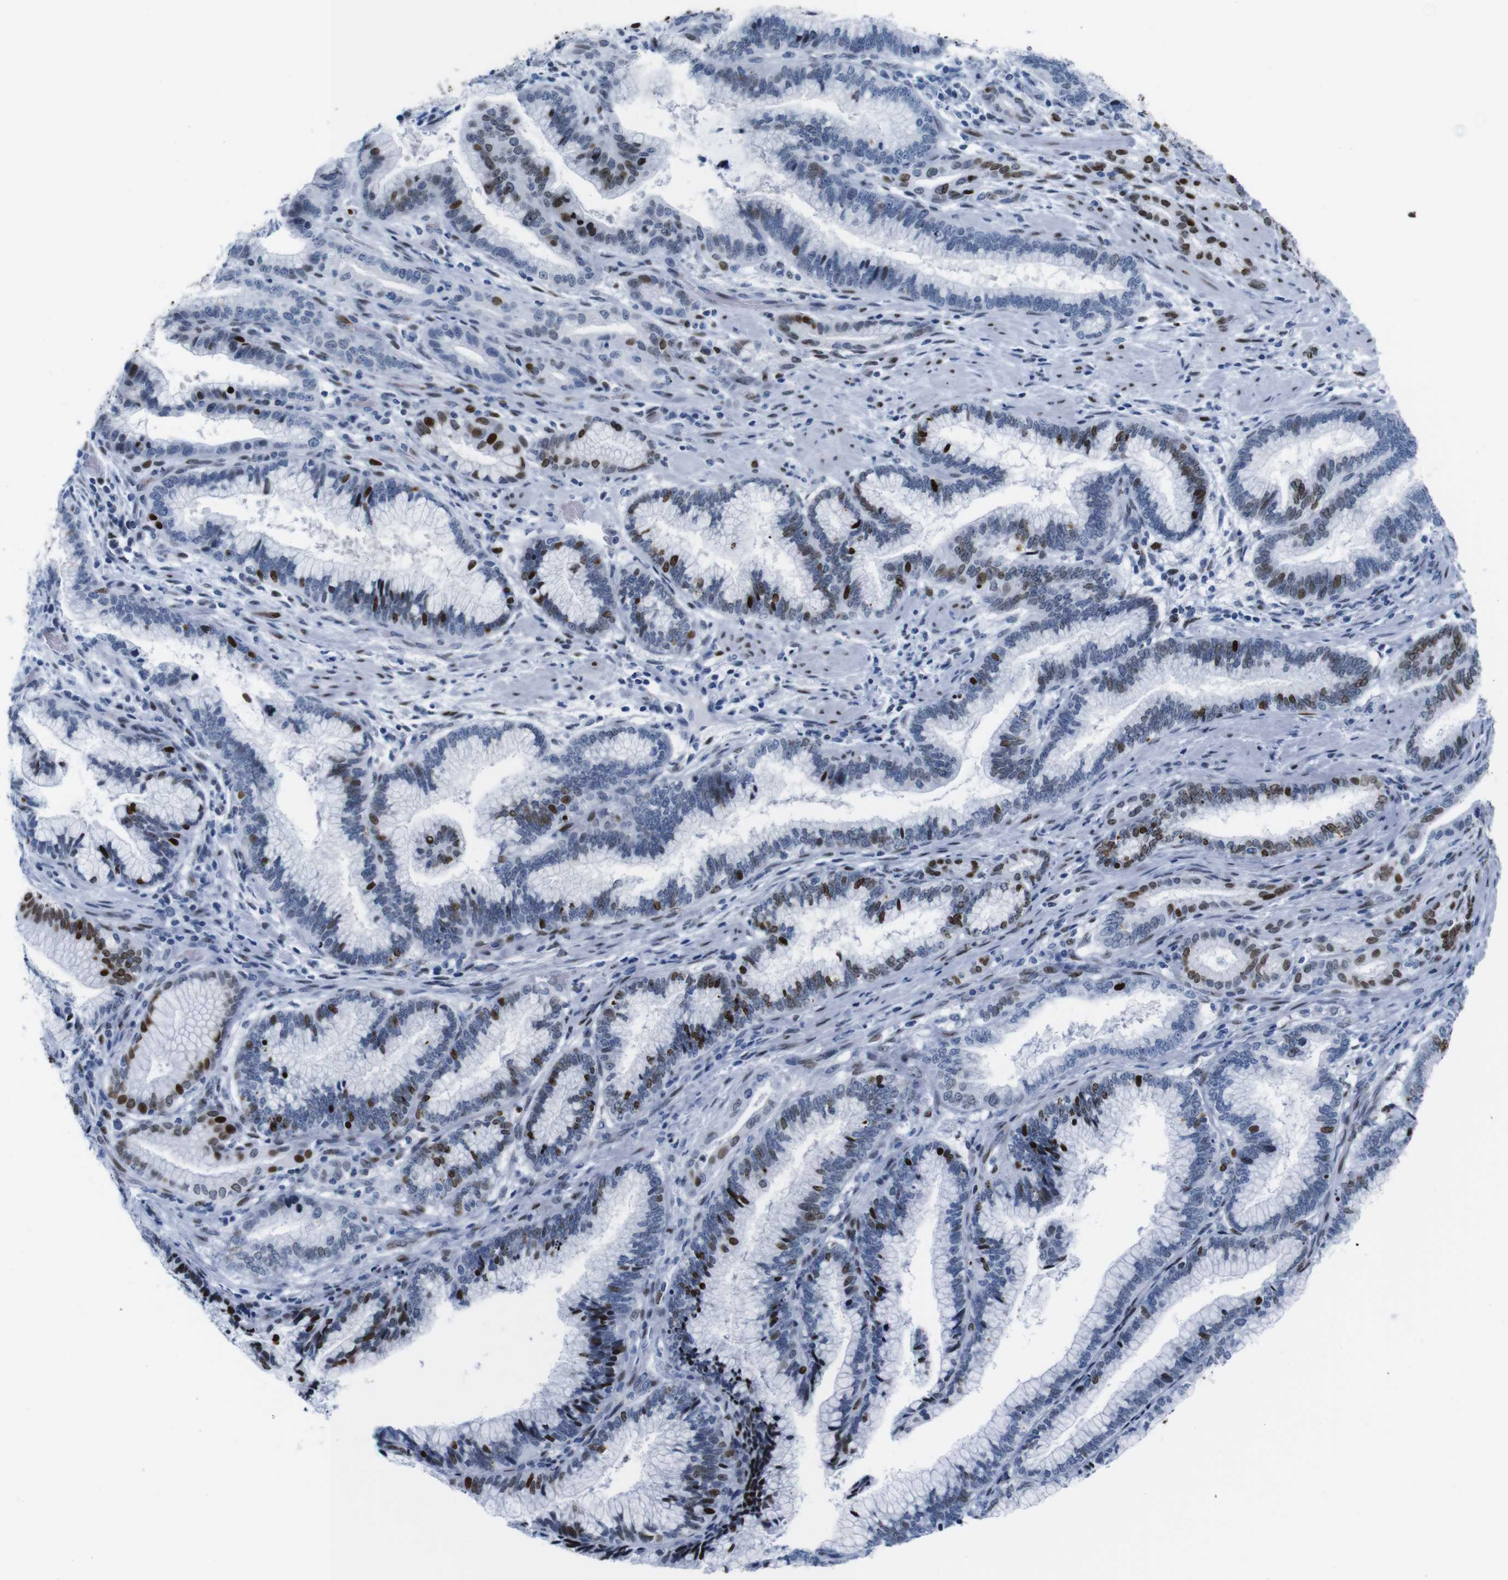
{"staining": {"intensity": "strong", "quantity": "25%-75%", "location": "nuclear"}, "tissue": "pancreatic cancer", "cell_type": "Tumor cells", "image_type": "cancer", "snomed": [{"axis": "morphology", "description": "Adenocarcinoma, NOS"}, {"axis": "topography", "description": "Pancreas"}], "caption": "Immunohistochemistry (IHC) staining of pancreatic adenocarcinoma, which demonstrates high levels of strong nuclear expression in approximately 25%-75% of tumor cells indicating strong nuclear protein staining. The staining was performed using DAB (brown) for protein detection and nuclei were counterstained in hematoxylin (blue).", "gene": "NPIPB15", "patient": {"sex": "female", "age": 64}}